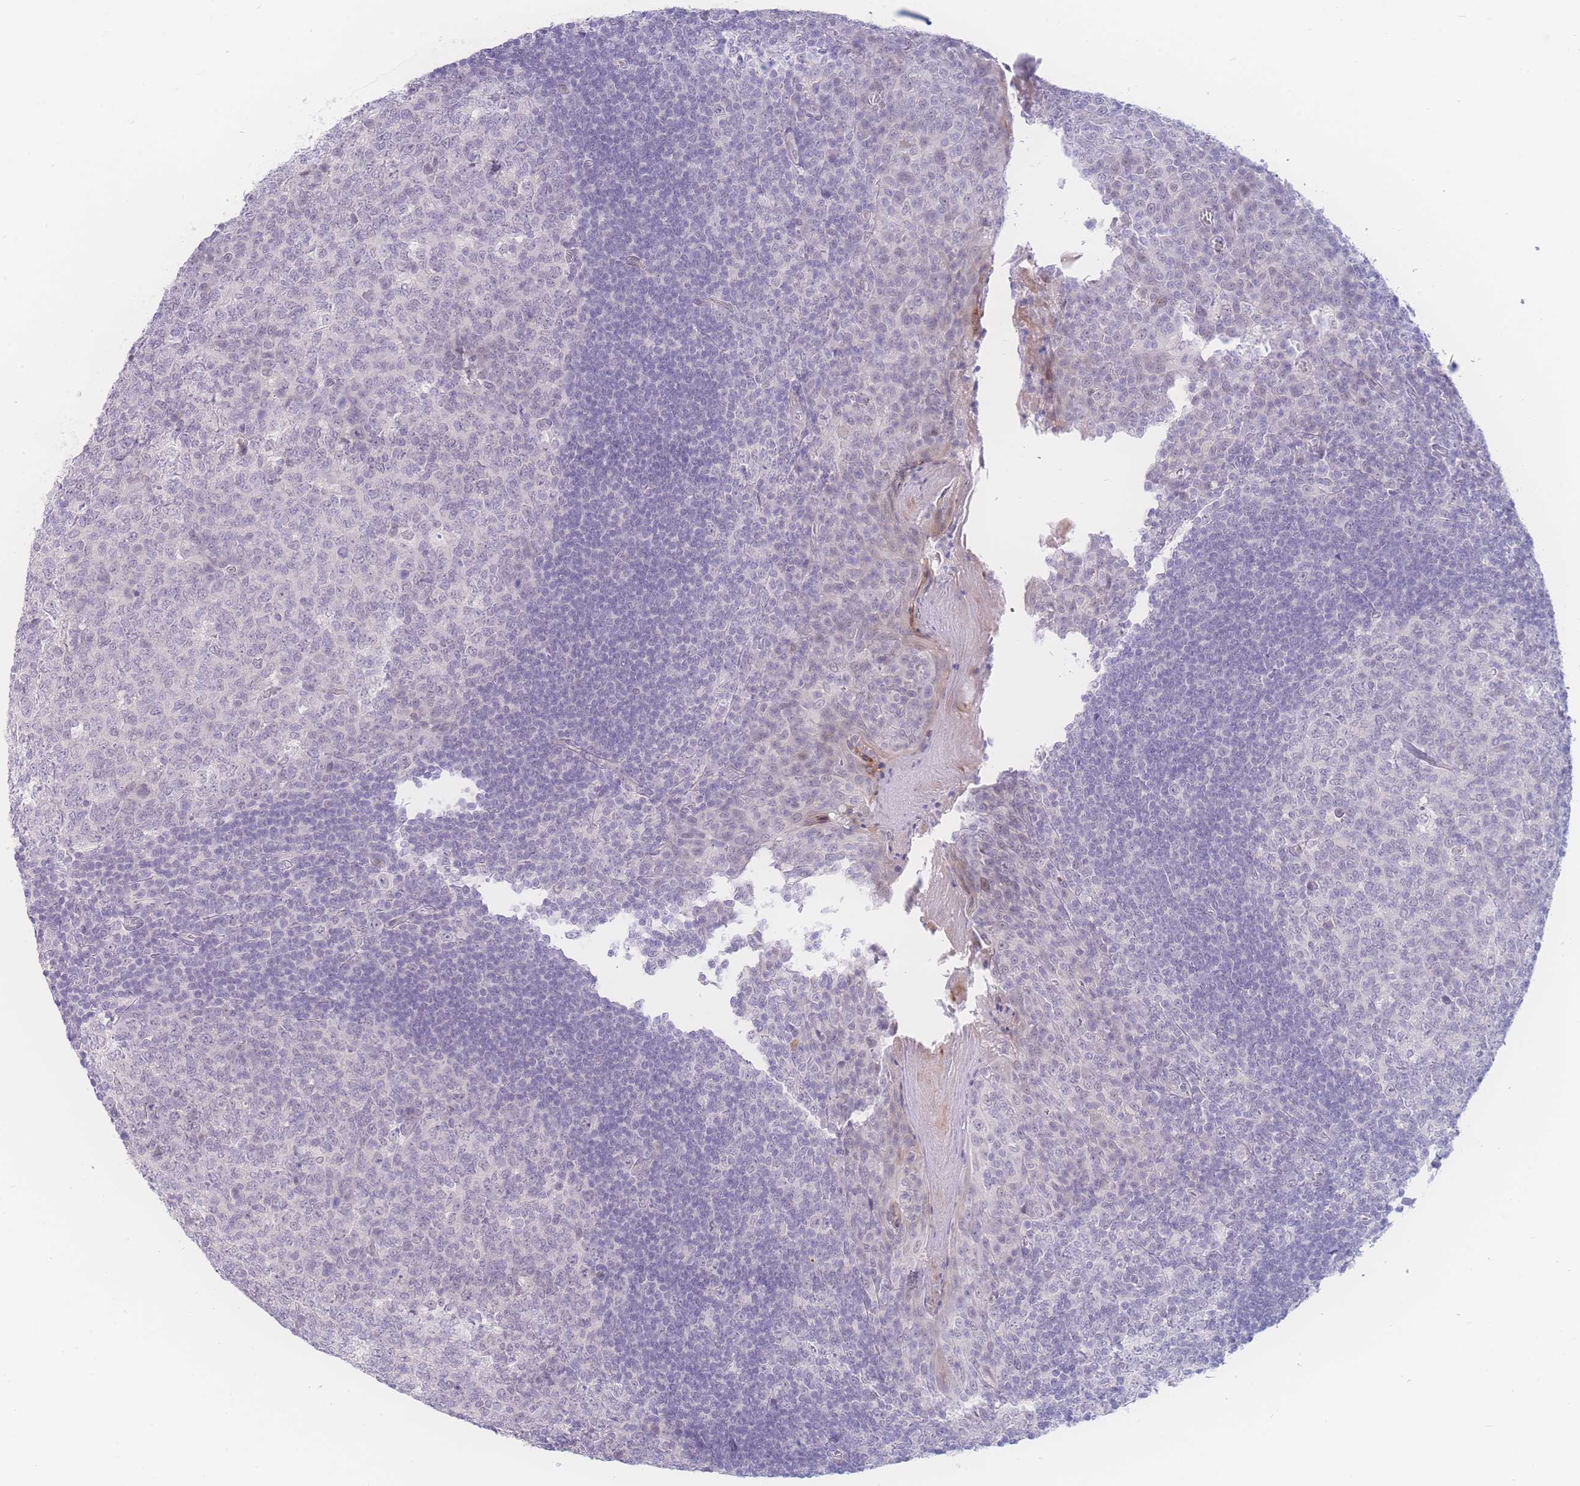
{"staining": {"intensity": "negative", "quantity": "none", "location": "none"}, "tissue": "tonsil", "cell_type": "Germinal center cells", "image_type": "normal", "snomed": [{"axis": "morphology", "description": "Normal tissue, NOS"}, {"axis": "topography", "description": "Tonsil"}], "caption": "Immunohistochemical staining of unremarkable tonsil displays no significant expression in germinal center cells. (Immunohistochemistry (ihc), brightfield microscopy, high magnification).", "gene": "PRSS22", "patient": {"sex": "male", "age": 27}}